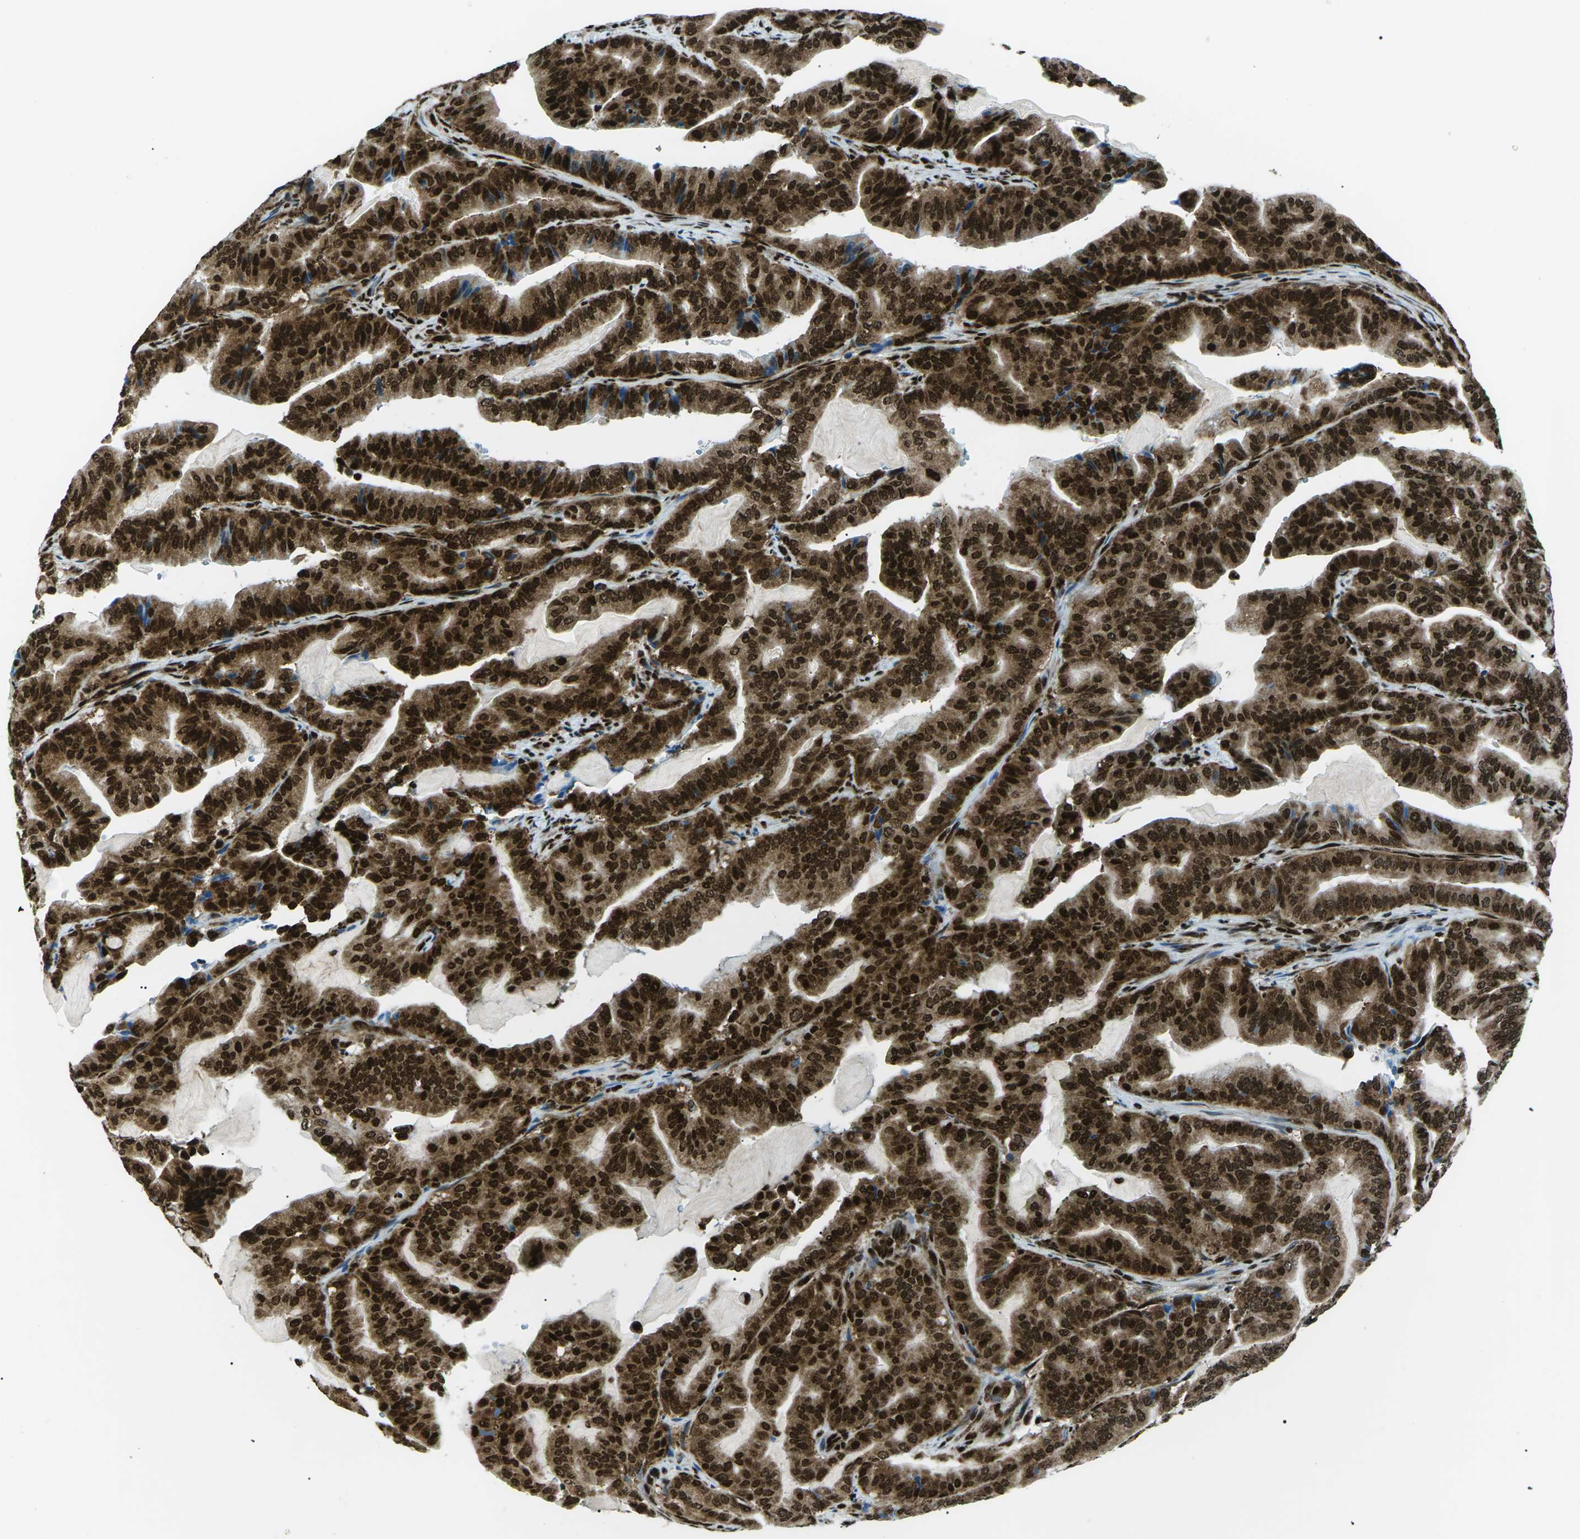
{"staining": {"intensity": "strong", "quantity": ">75%", "location": "cytoplasmic/membranous,nuclear"}, "tissue": "pancreatic cancer", "cell_type": "Tumor cells", "image_type": "cancer", "snomed": [{"axis": "morphology", "description": "Adenocarcinoma, NOS"}, {"axis": "topography", "description": "Pancreas"}], "caption": "Strong cytoplasmic/membranous and nuclear expression is identified in approximately >75% of tumor cells in pancreatic cancer.", "gene": "HNRNPK", "patient": {"sex": "male", "age": 63}}